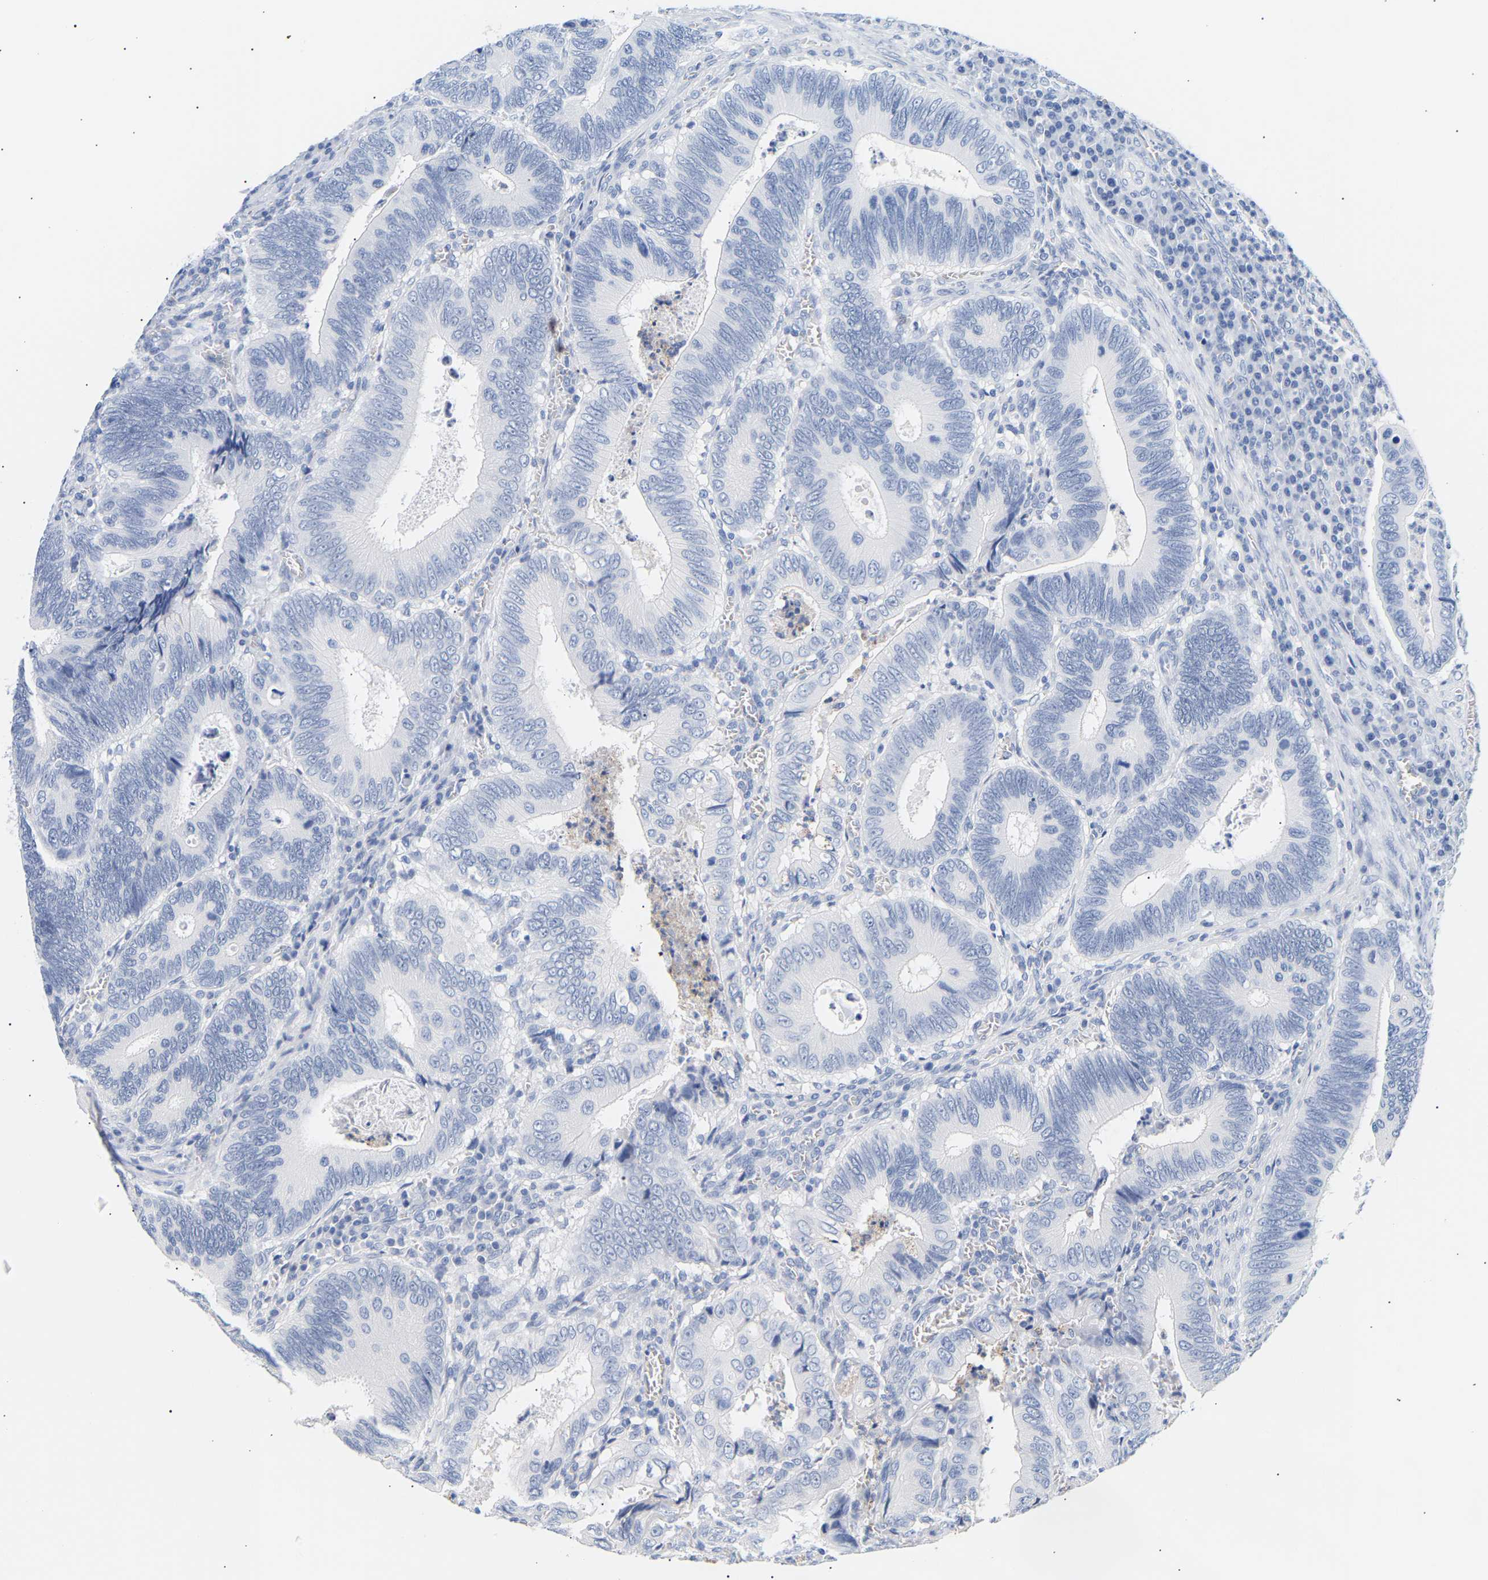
{"staining": {"intensity": "negative", "quantity": "none", "location": "none"}, "tissue": "colorectal cancer", "cell_type": "Tumor cells", "image_type": "cancer", "snomed": [{"axis": "morphology", "description": "Inflammation, NOS"}, {"axis": "morphology", "description": "Adenocarcinoma, NOS"}, {"axis": "topography", "description": "Colon"}], "caption": "A high-resolution micrograph shows immunohistochemistry staining of colorectal cancer, which shows no significant staining in tumor cells.", "gene": "SPINK2", "patient": {"sex": "male", "age": 72}}